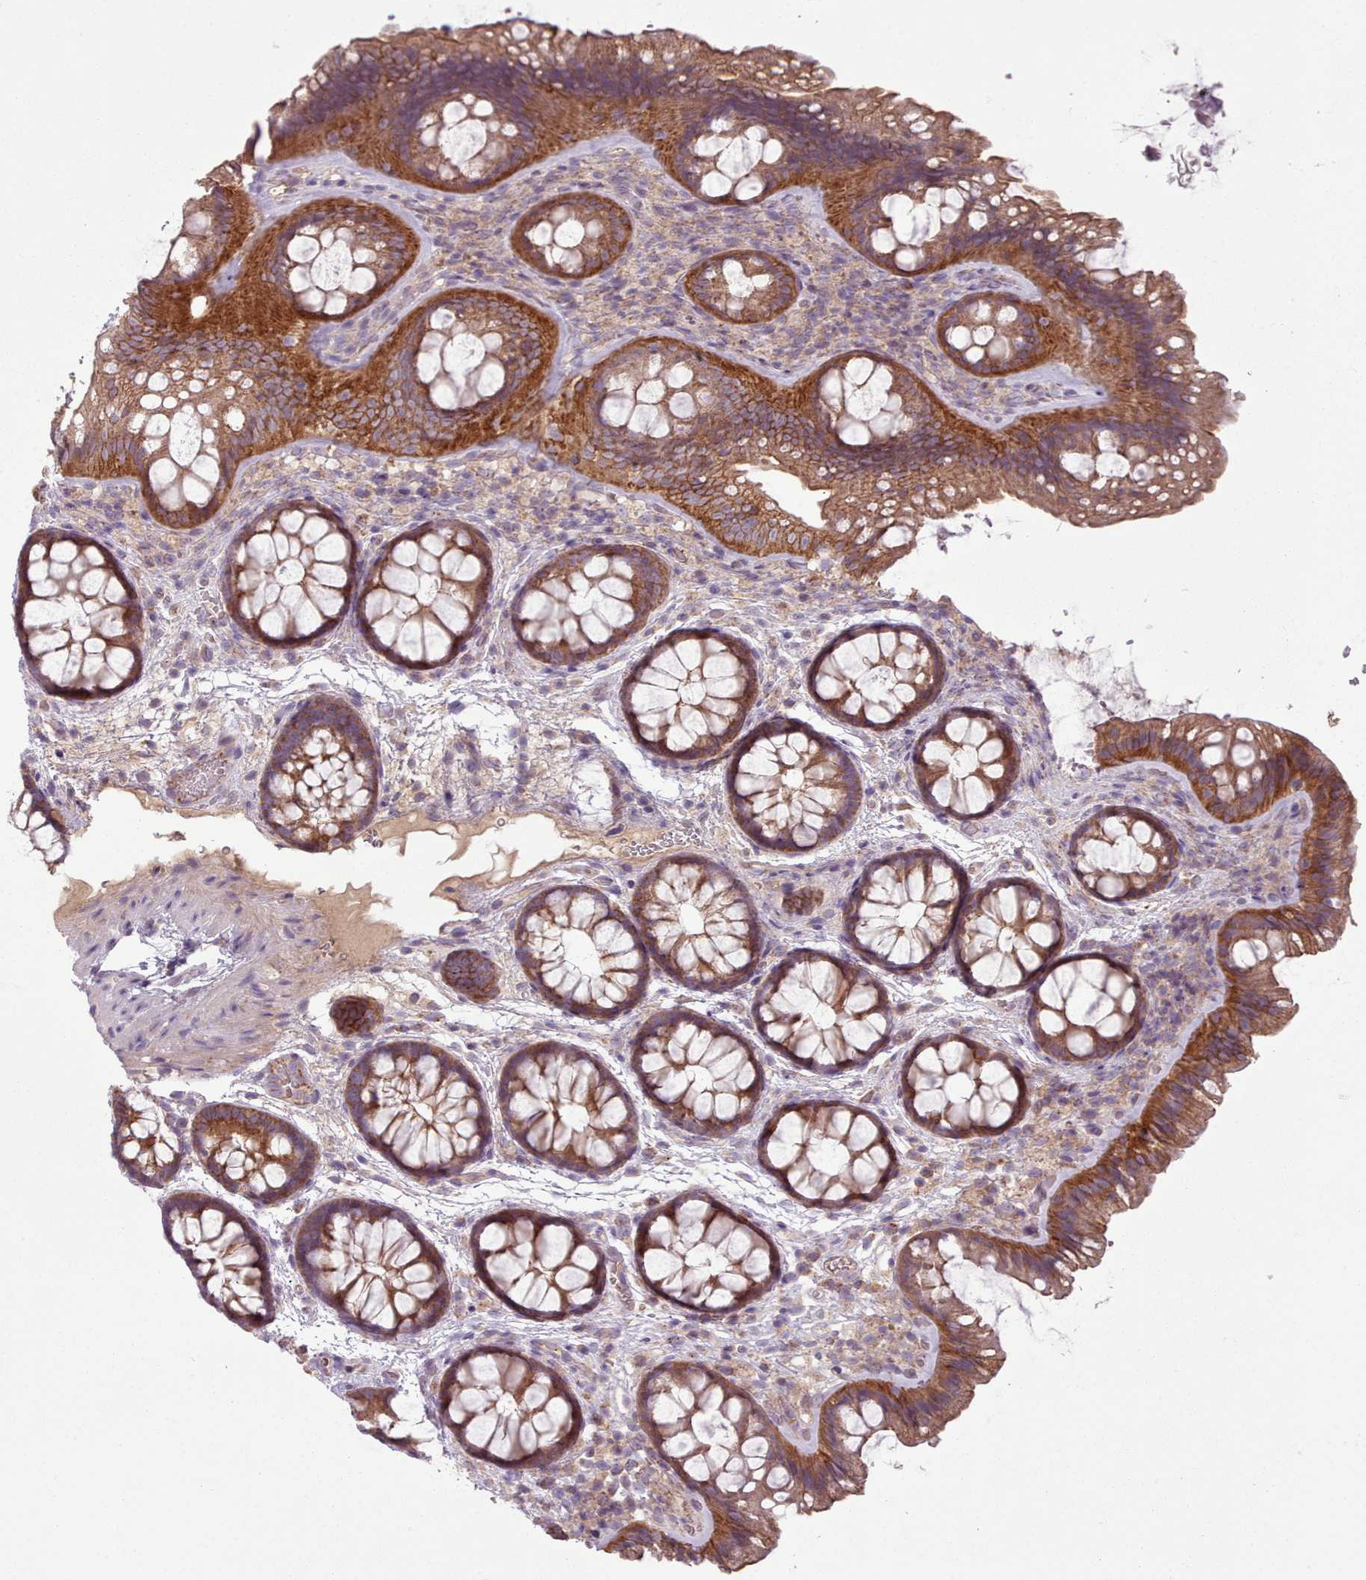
{"staining": {"intensity": "weak", "quantity": "<25%", "location": "cytoplasmic/membranous"}, "tissue": "colon", "cell_type": "Endothelial cells", "image_type": "normal", "snomed": [{"axis": "morphology", "description": "Normal tissue, NOS"}, {"axis": "topography", "description": "Colon"}], "caption": "Protein analysis of normal colon shows no significant expression in endothelial cells.", "gene": "NT5DC2", "patient": {"sex": "male", "age": 46}}